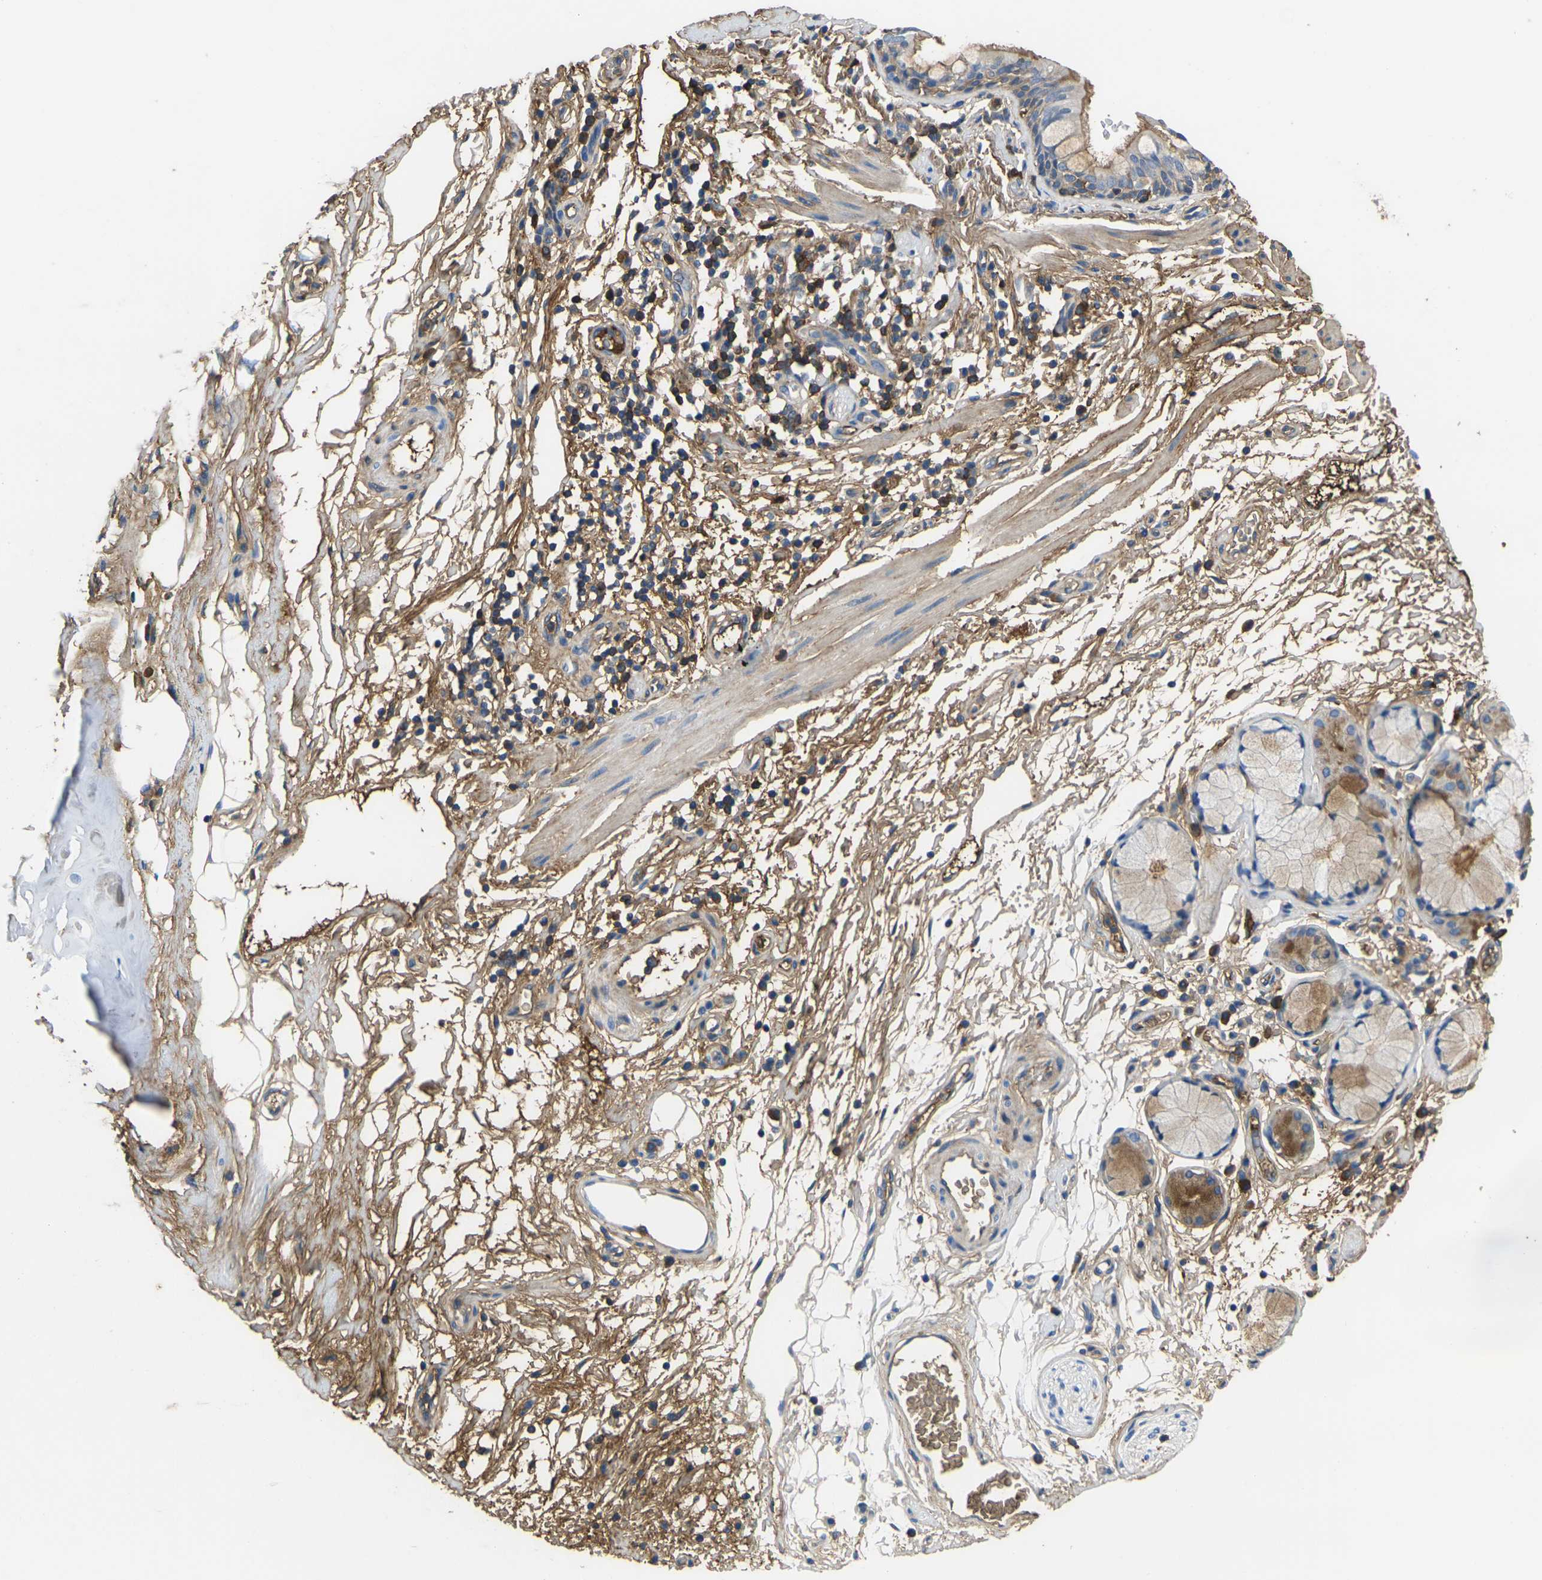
{"staining": {"intensity": "moderate", "quantity": "25%-75%", "location": "cytoplasmic/membranous"}, "tissue": "bronchus", "cell_type": "Respiratory epithelial cells", "image_type": "normal", "snomed": [{"axis": "morphology", "description": "Normal tissue, NOS"}, {"axis": "morphology", "description": "Inflammation, NOS"}, {"axis": "topography", "description": "Cartilage tissue"}, {"axis": "topography", "description": "Bronchus"}], "caption": "An immunohistochemistry (IHC) micrograph of benign tissue is shown. Protein staining in brown labels moderate cytoplasmic/membranous positivity in bronchus within respiratory epithelial cells.", "gene": "GREM2", "patient": {"sex": "male", "age": 77}}